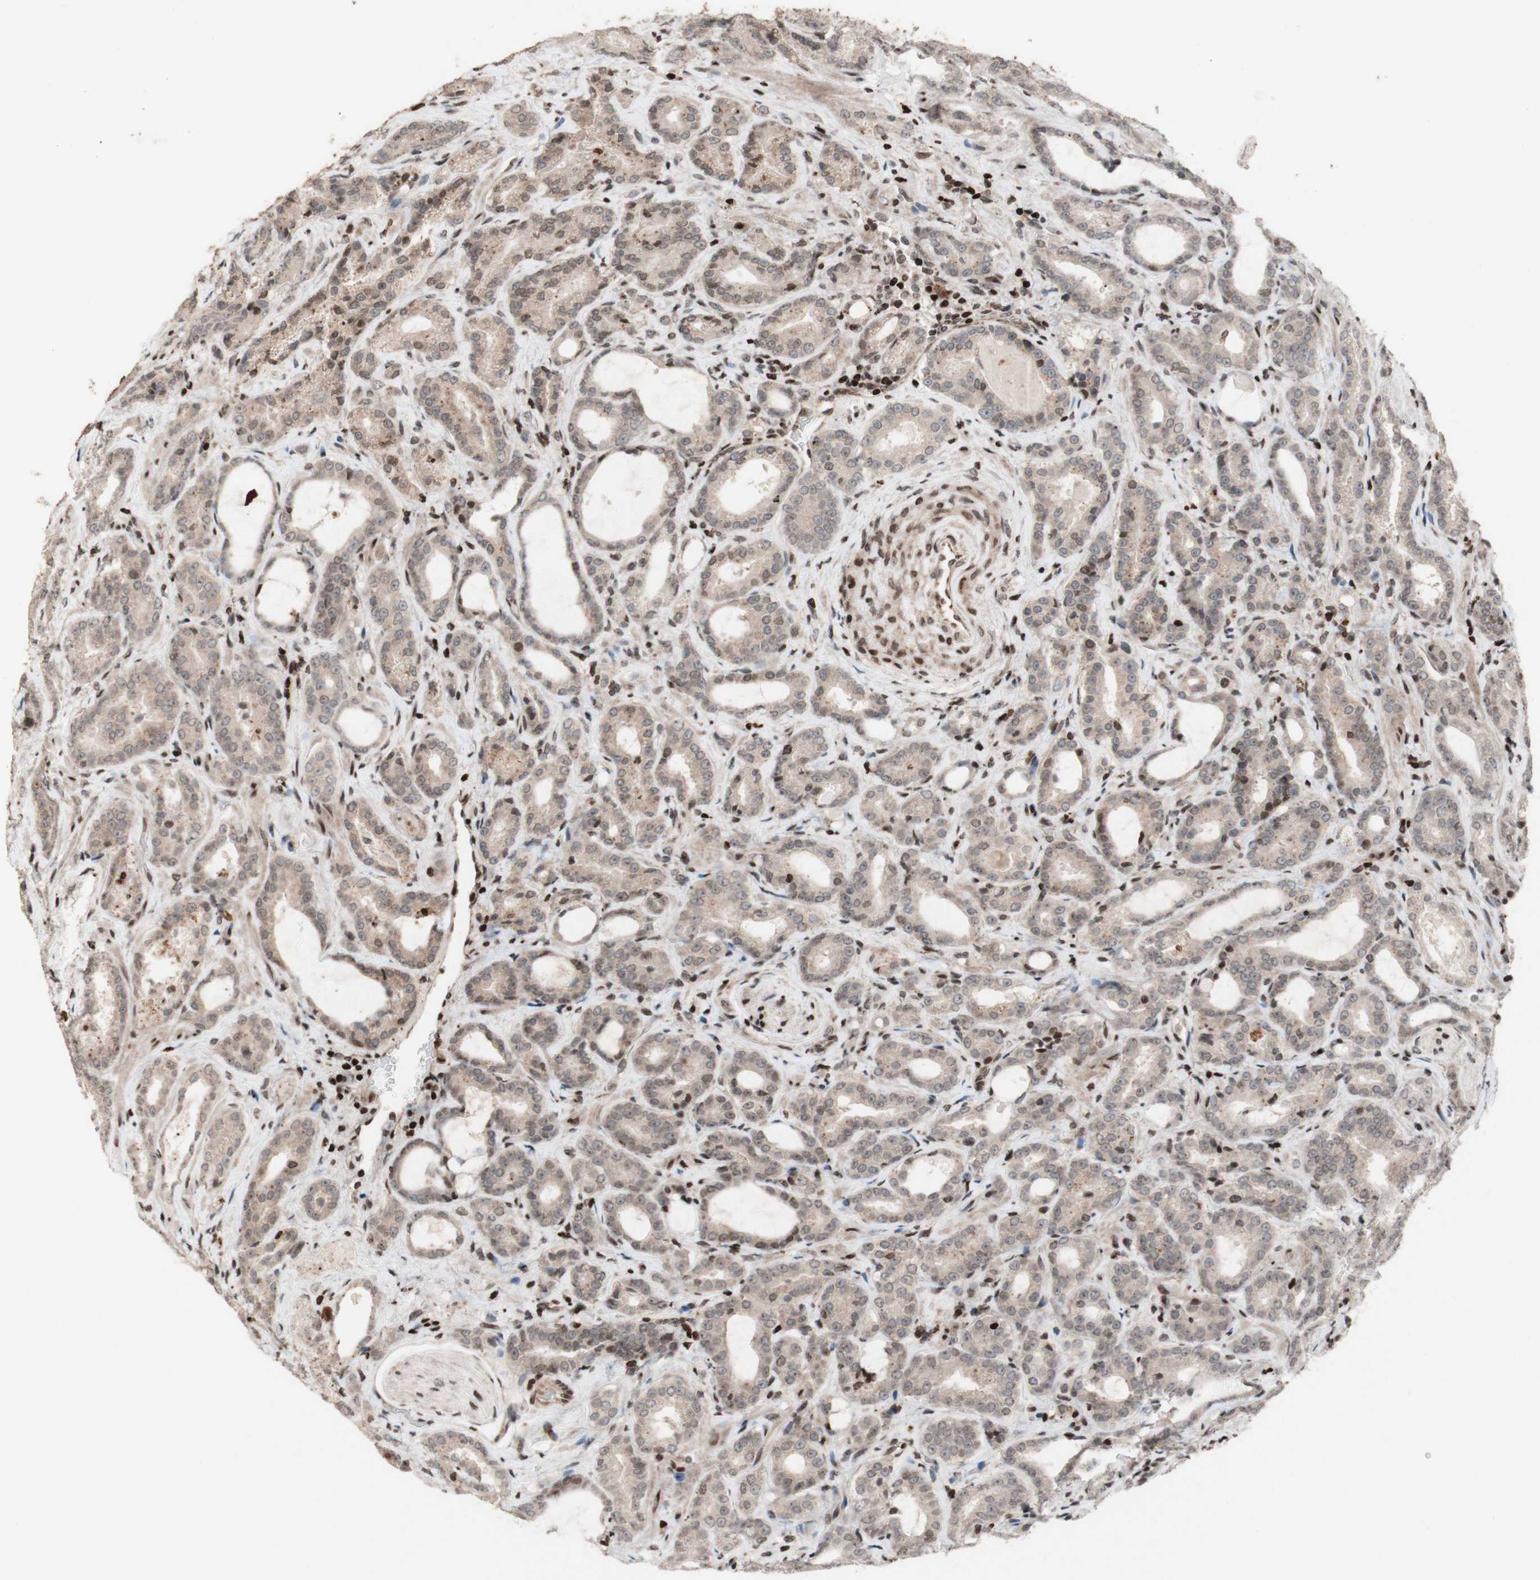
{"staining": {"intensity": "negative", "quantity": "none", "location": "none"}, "tissue": "prostate cancer", "cell_type": "Tumor cells", "image_type": "cancer", "snomed": [{"axis": "morphology", "description": "Adenocarcinoma, Low grade"}, {"axis": "topography", "description": "Prostate"}], "caption": "A high-resolution image shows immunohistochemistry staining of prostate cancer, which exhibits no significant staining in tumor cells.", "gene": "POLA1", "patient": {"sex": "male", "age": 60}}